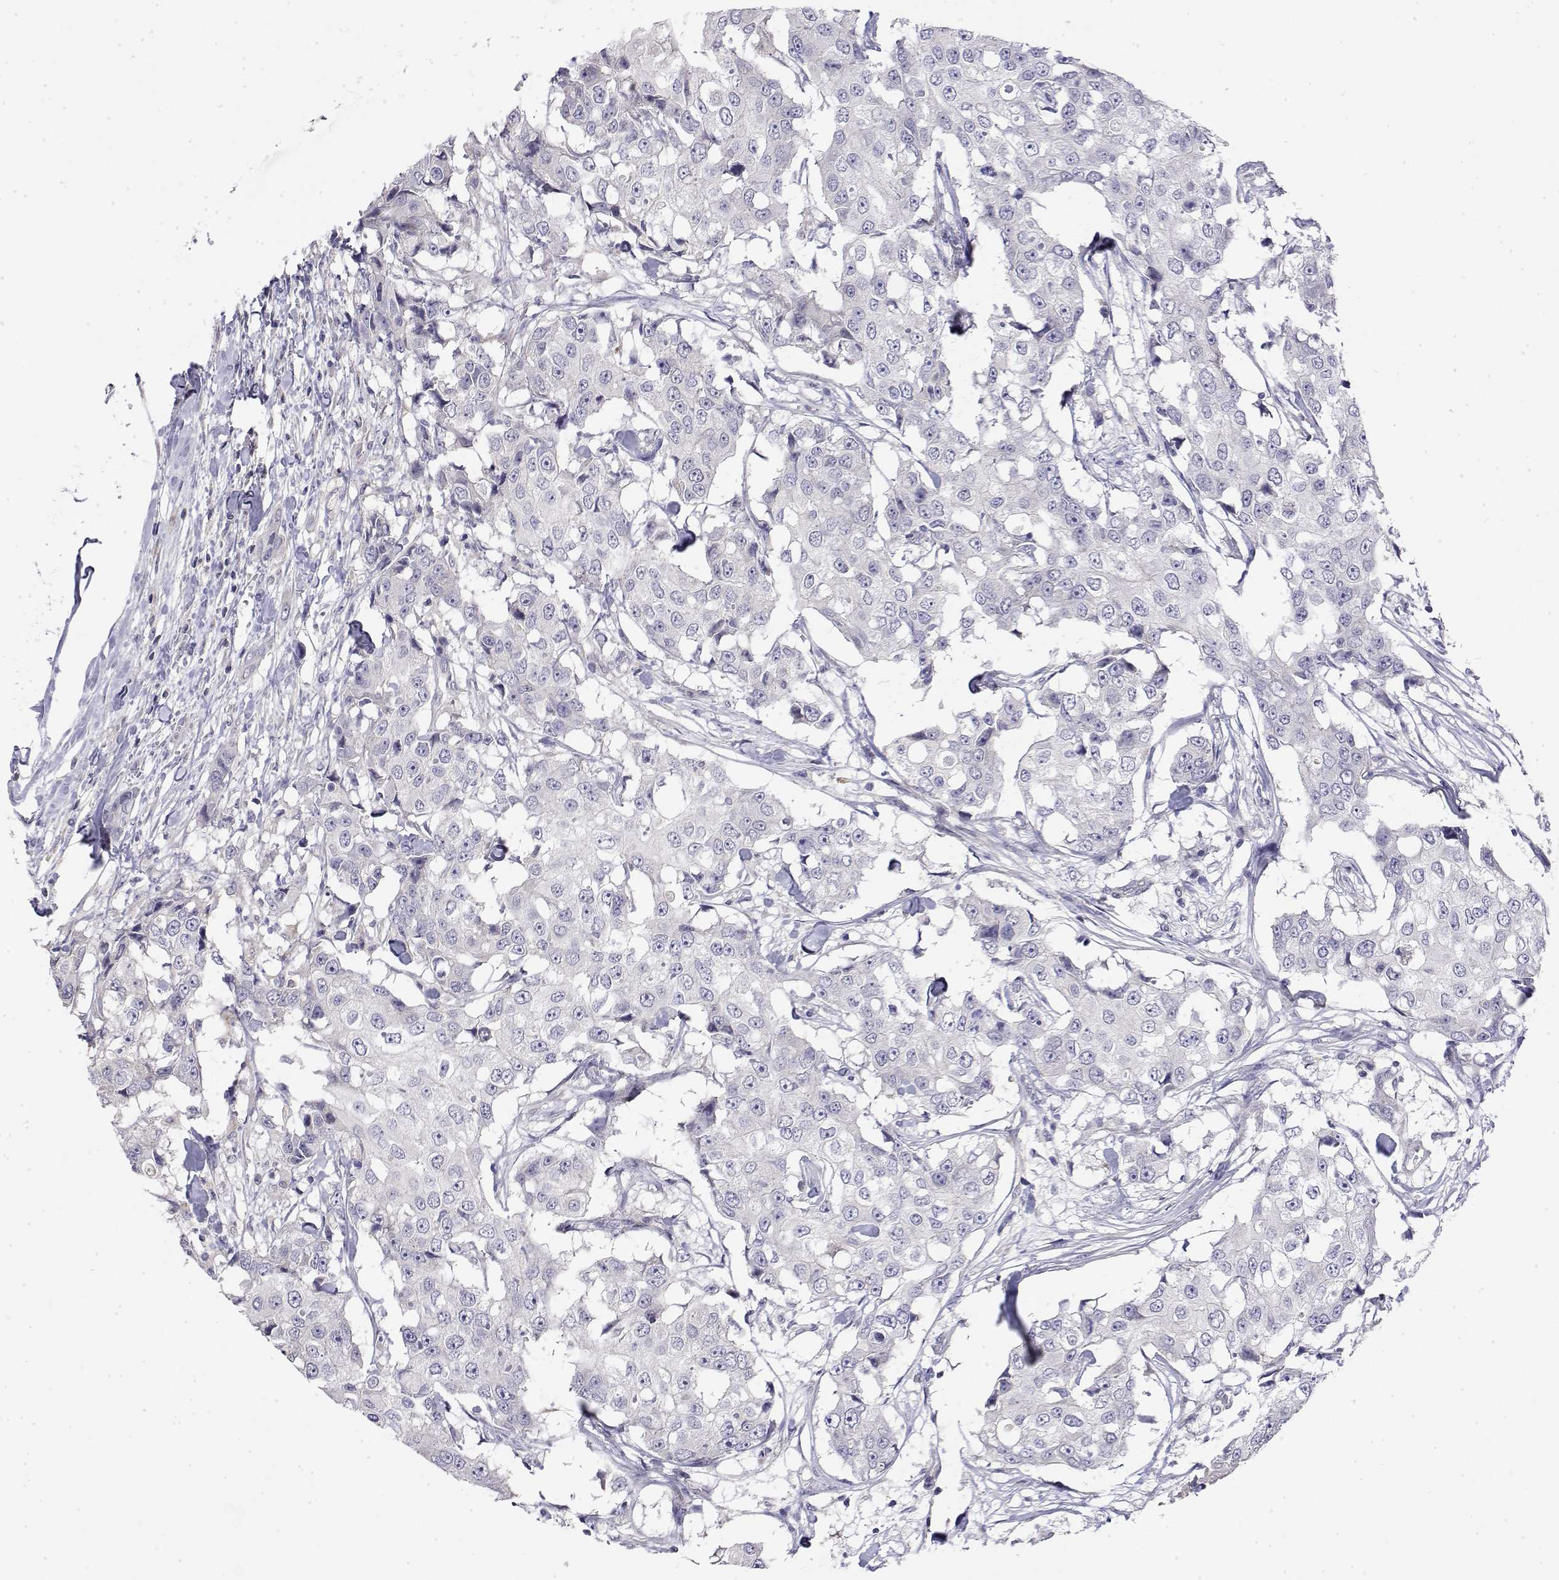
{"staining": {"intensity": "negative", "quantity": "none", "location": "none"}, "tissue": "breast cancer", "cell_type": "Tumor cells", "image_type": "cancer", "snomed": [{"axis": "morphology", "description": "Duct carcinoma"}, {"axis": "topography", "description": "Breast"}], "caption": "The micrograph displays no staining of tumor cells in breast cancer (invasive ductal carcinoma).", "gene": "GGACT", "patient": {"sex": "female", "age": 27}}